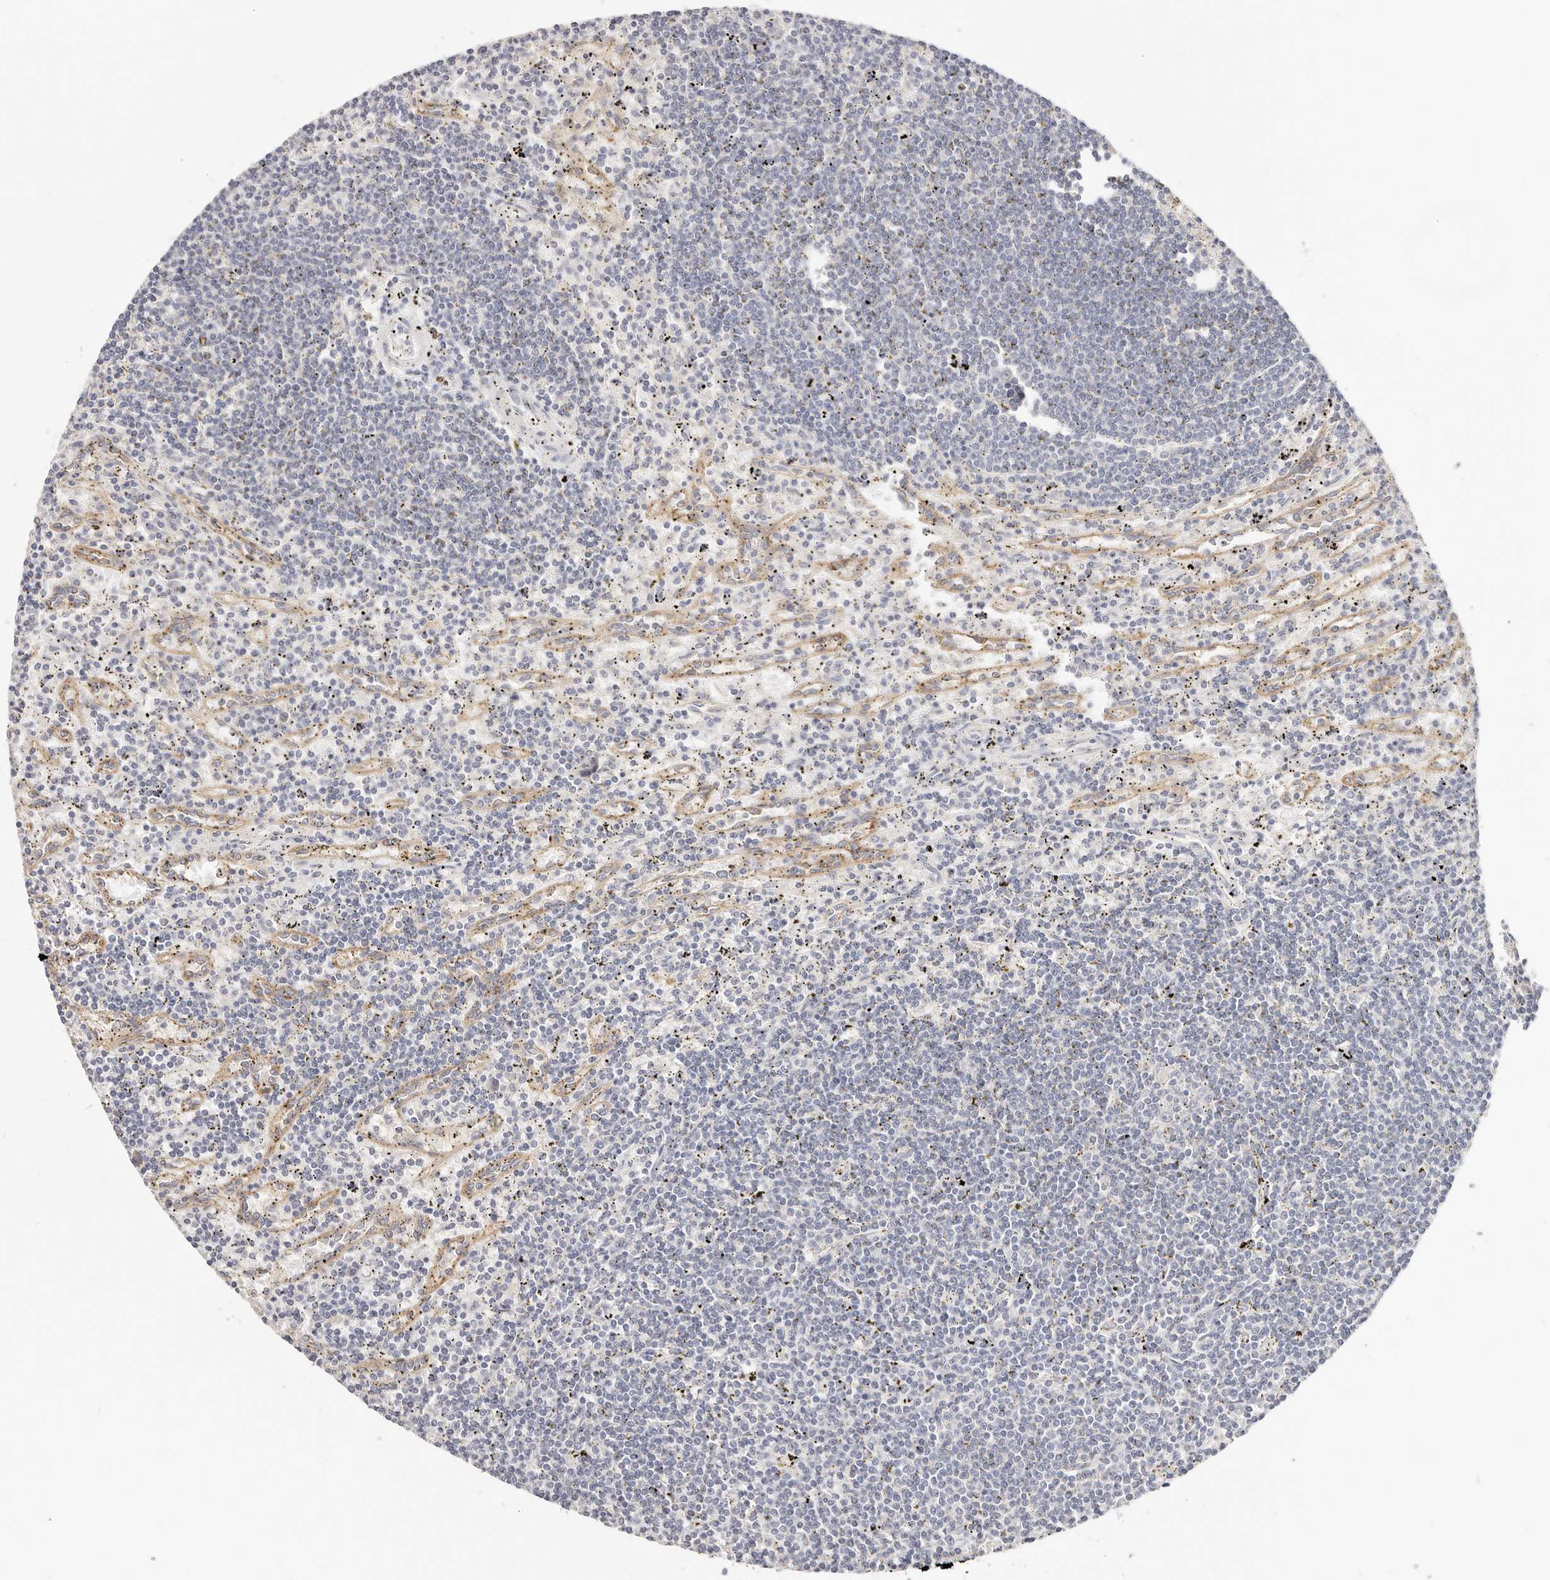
{"staining": {"intensity": "negative", "quantity": "none", "location": "none"}, "tissue": "lymphoma", "cell_type": "Tumor cells", "image_type": "cancer", "snomed": [{"axis": "morphology", "description": "Malignant lymphoma, non-Hodgkin's type, Low grade"}, {"axis": "topography", "description": "Spleen"}], "caption": "IHC histopathology image of human malignant lymphoma, non-Hodgkin's type (low-grade) stained for a protein (brown), which demonstrates no positivity in tumor cells. The staining is performed using DAB (3,3'-diaminobenzidine) brown chromogen with nuclei counter-stained in using hematoxylin.", "gene": "CXADR", "patient": {"sex": "male", "age": 76}}